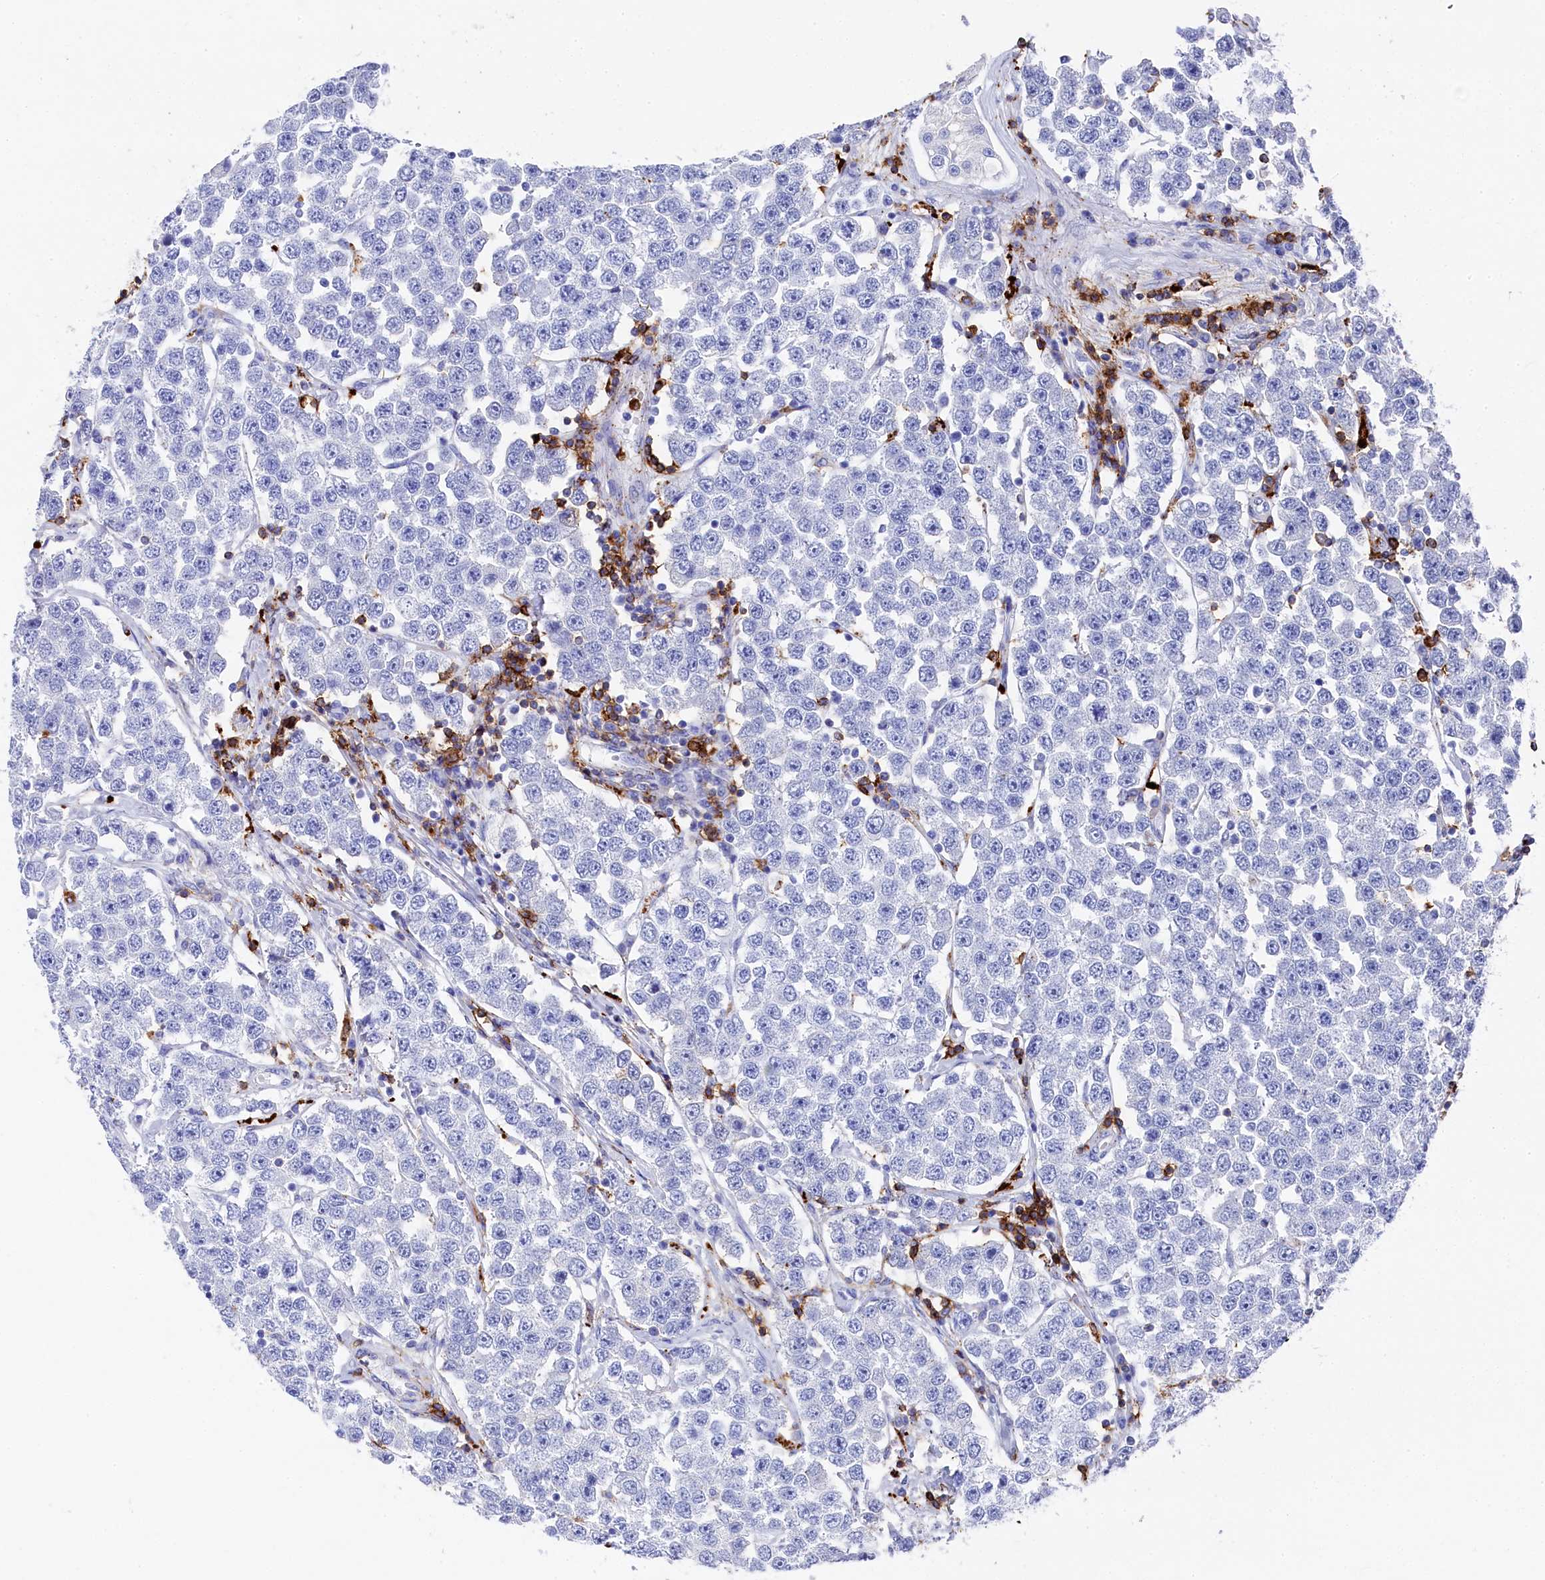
{"staining": {"intensity": "negative", "quantity": "none", "location": "none"}, "tissue": "testis cancer", "cell_type": "Tumor cells", "image_type": "cancer", "snomed": [{"axis": "morphology", "description": "Seminoma, NOS"}, {"axis": "topography", "description": "Testis"}], "caption": "Tumor cells are negative for protein expression in human testis cancer.", "gene": "PLAC8", "patient": {"sex": "male", "age": 28}}